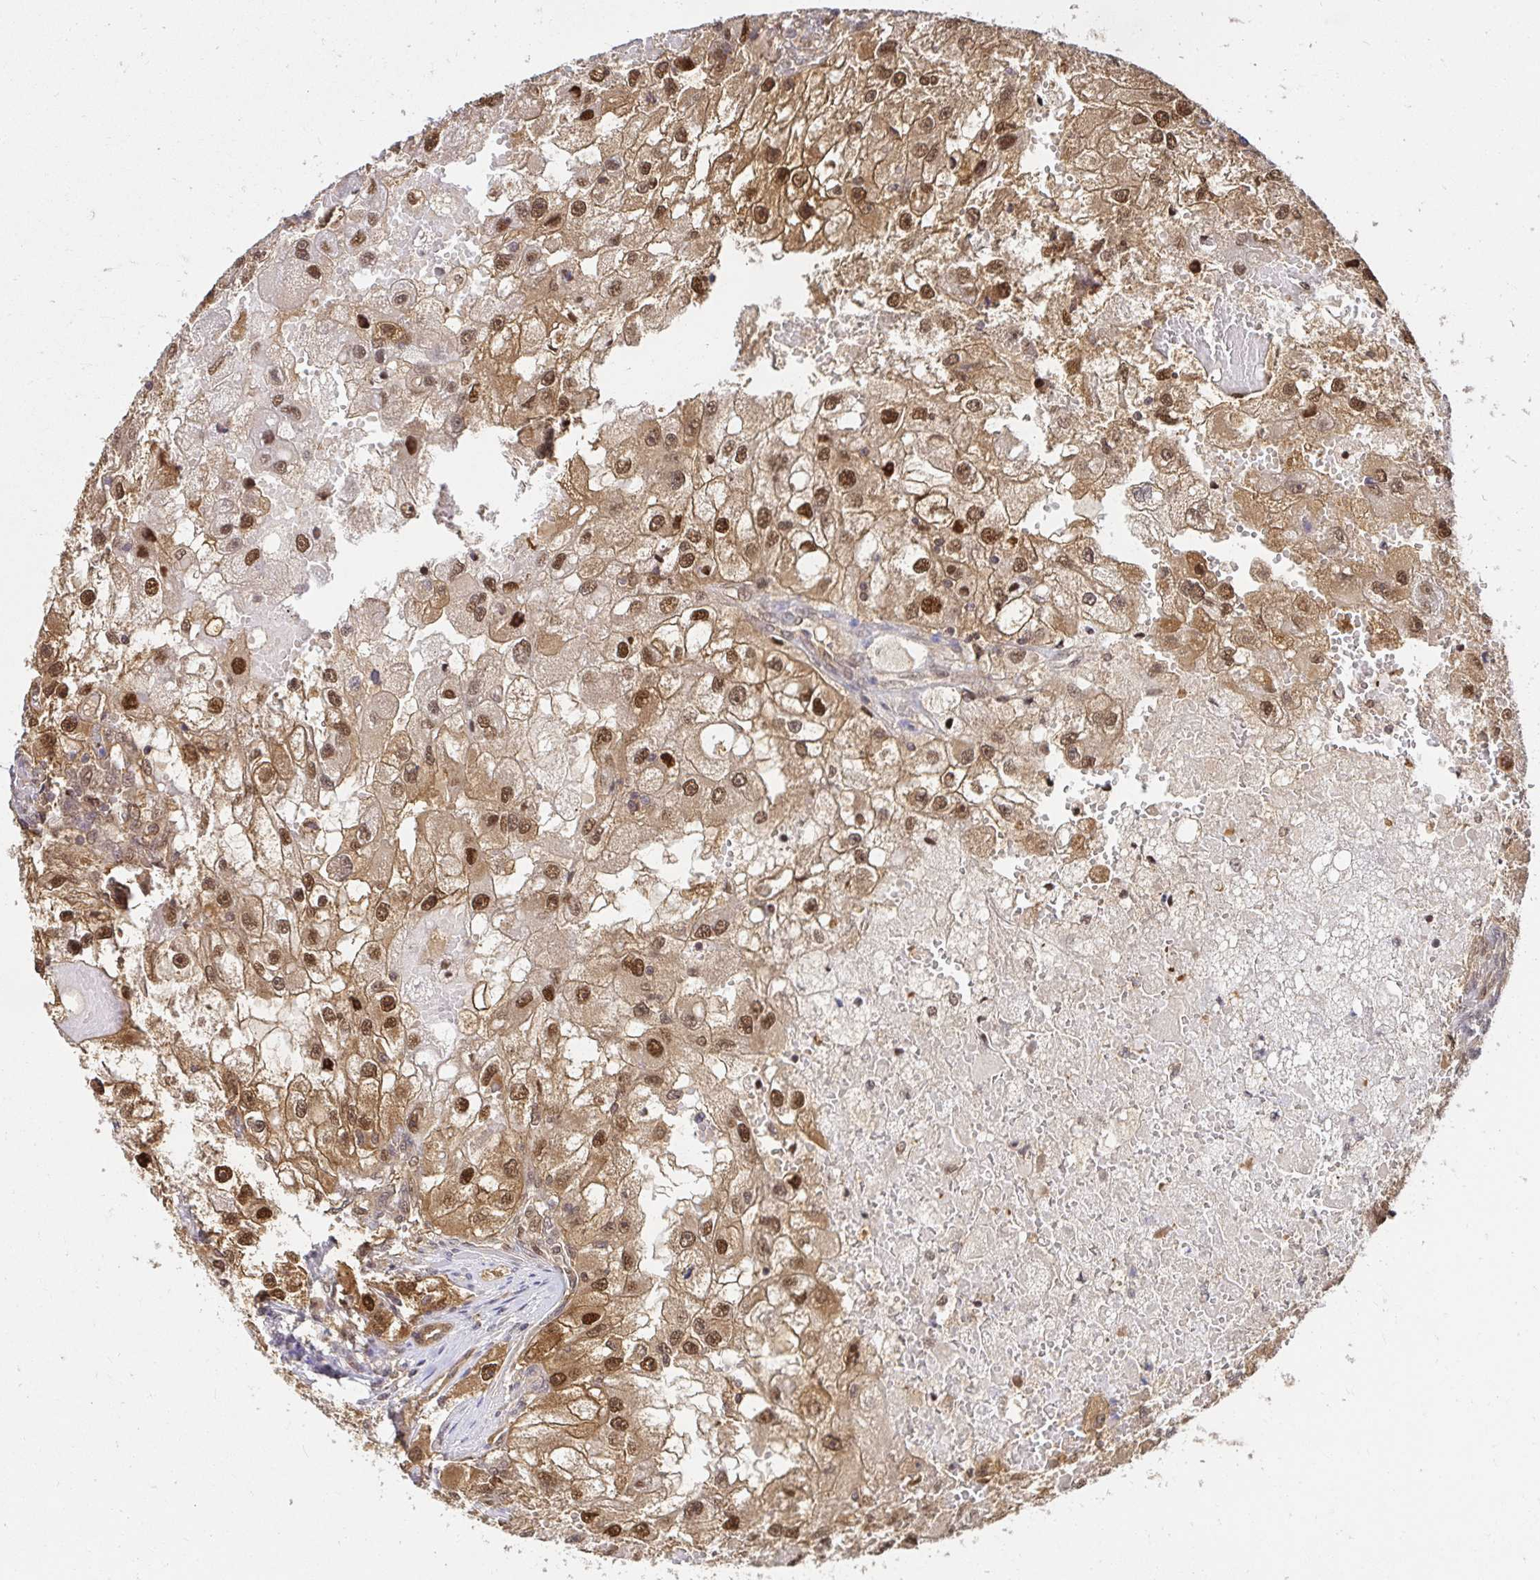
{"staining": {"intensity": "moderate", "quantity": ">75%", "location": "cytoplasmic/membranous,nuclear"}, "tissue": "renal cancer", "cell_type": "Tumor cells", "image_type": "cancer", "snomed": [{"axis": "morphology", "description": "Adenocarcinoma, NOS"}, {"axis": "topography", "description": "Kidney"}], "caption": "Moderate cytoplasmic/membranous and nuclear staining is seen in approximately >75% of tumor cells in adenocarcinoma (renal).", "gene": "PSMA4", "patient": {"sex": "male", "age": 63}}